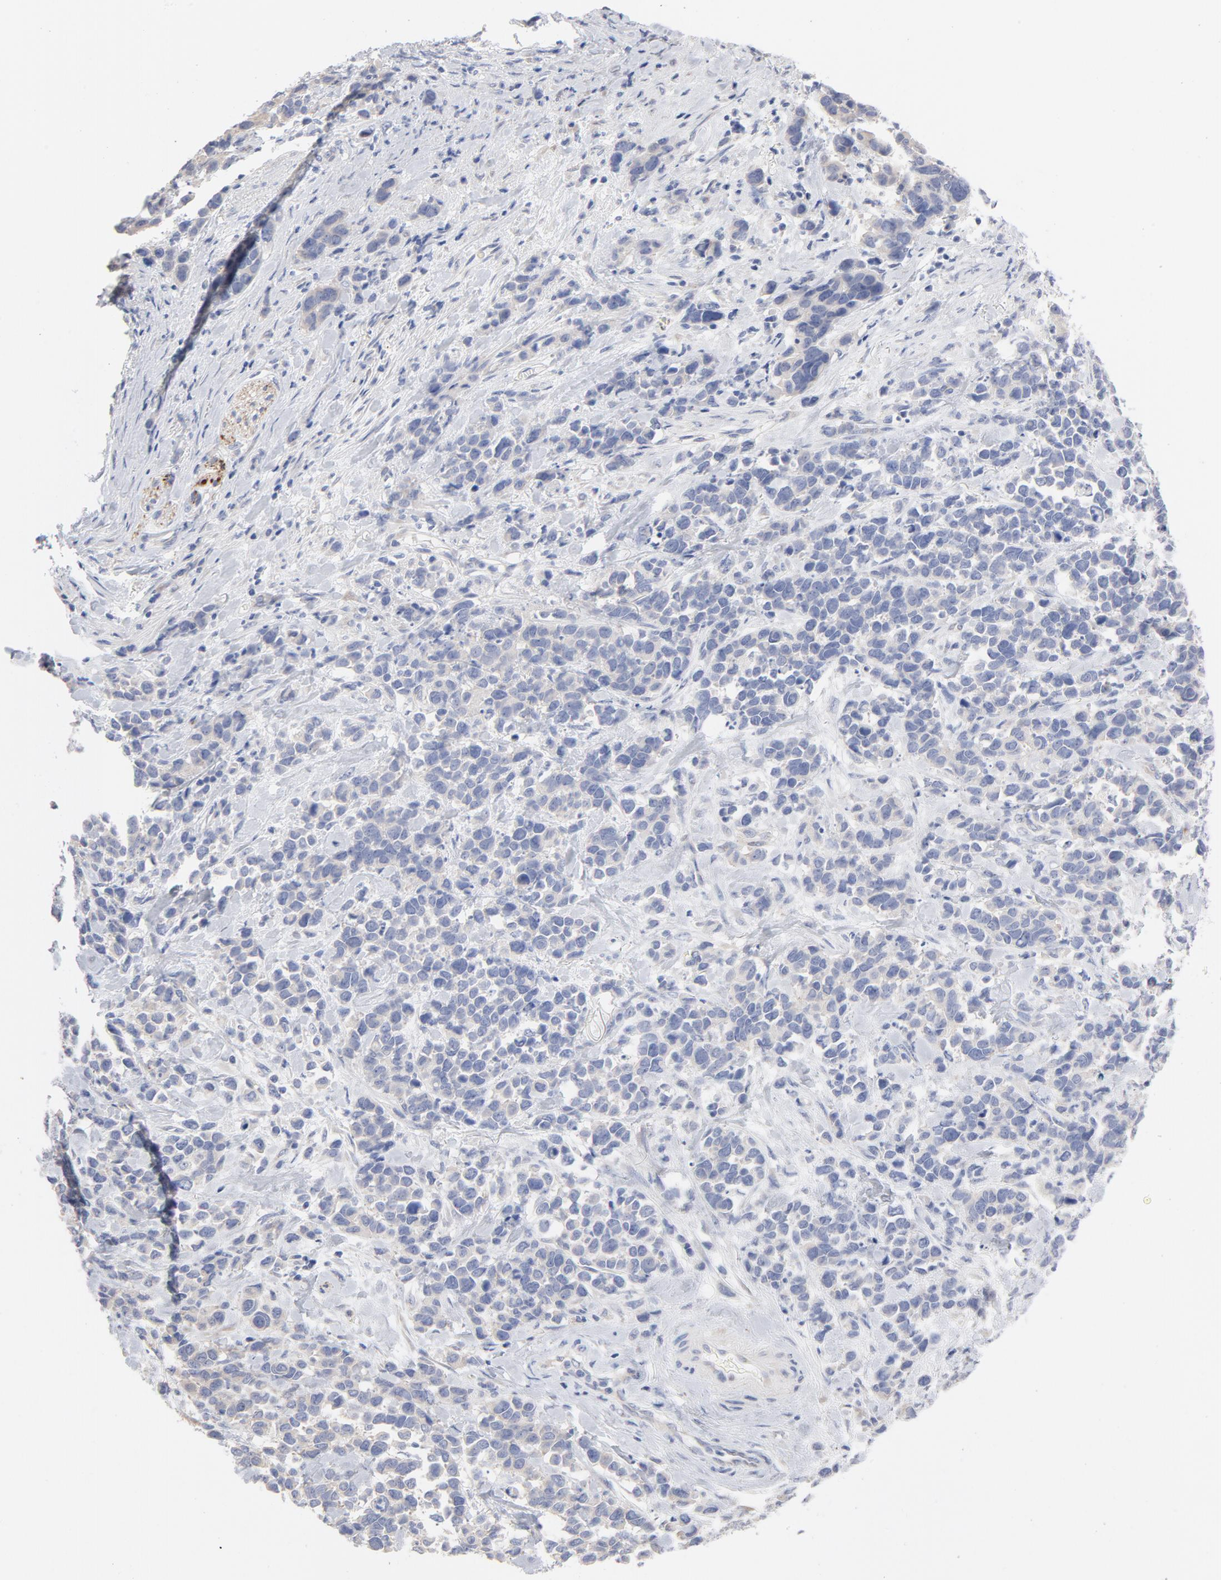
{"staining": {"intensity": "weak", "quantity": "<25%", "location": "cytoplasmic/membranous"}, "tissue": "stomach cancer", "cell_type": "Tumor cells", "image_type": "cancer", "snomed": [{"axis": "morphology", "description": "Adenocarcinoma, NOS"}, {"axis": "topography", "description": "Stomach, upper"}], "caption": "This is an IHC photomicrograph of human adenocarcinoma (stomach). There is no staining in tumor cells.", "gene": "CPE", "patient": {"sex": "male", "age": 71}}